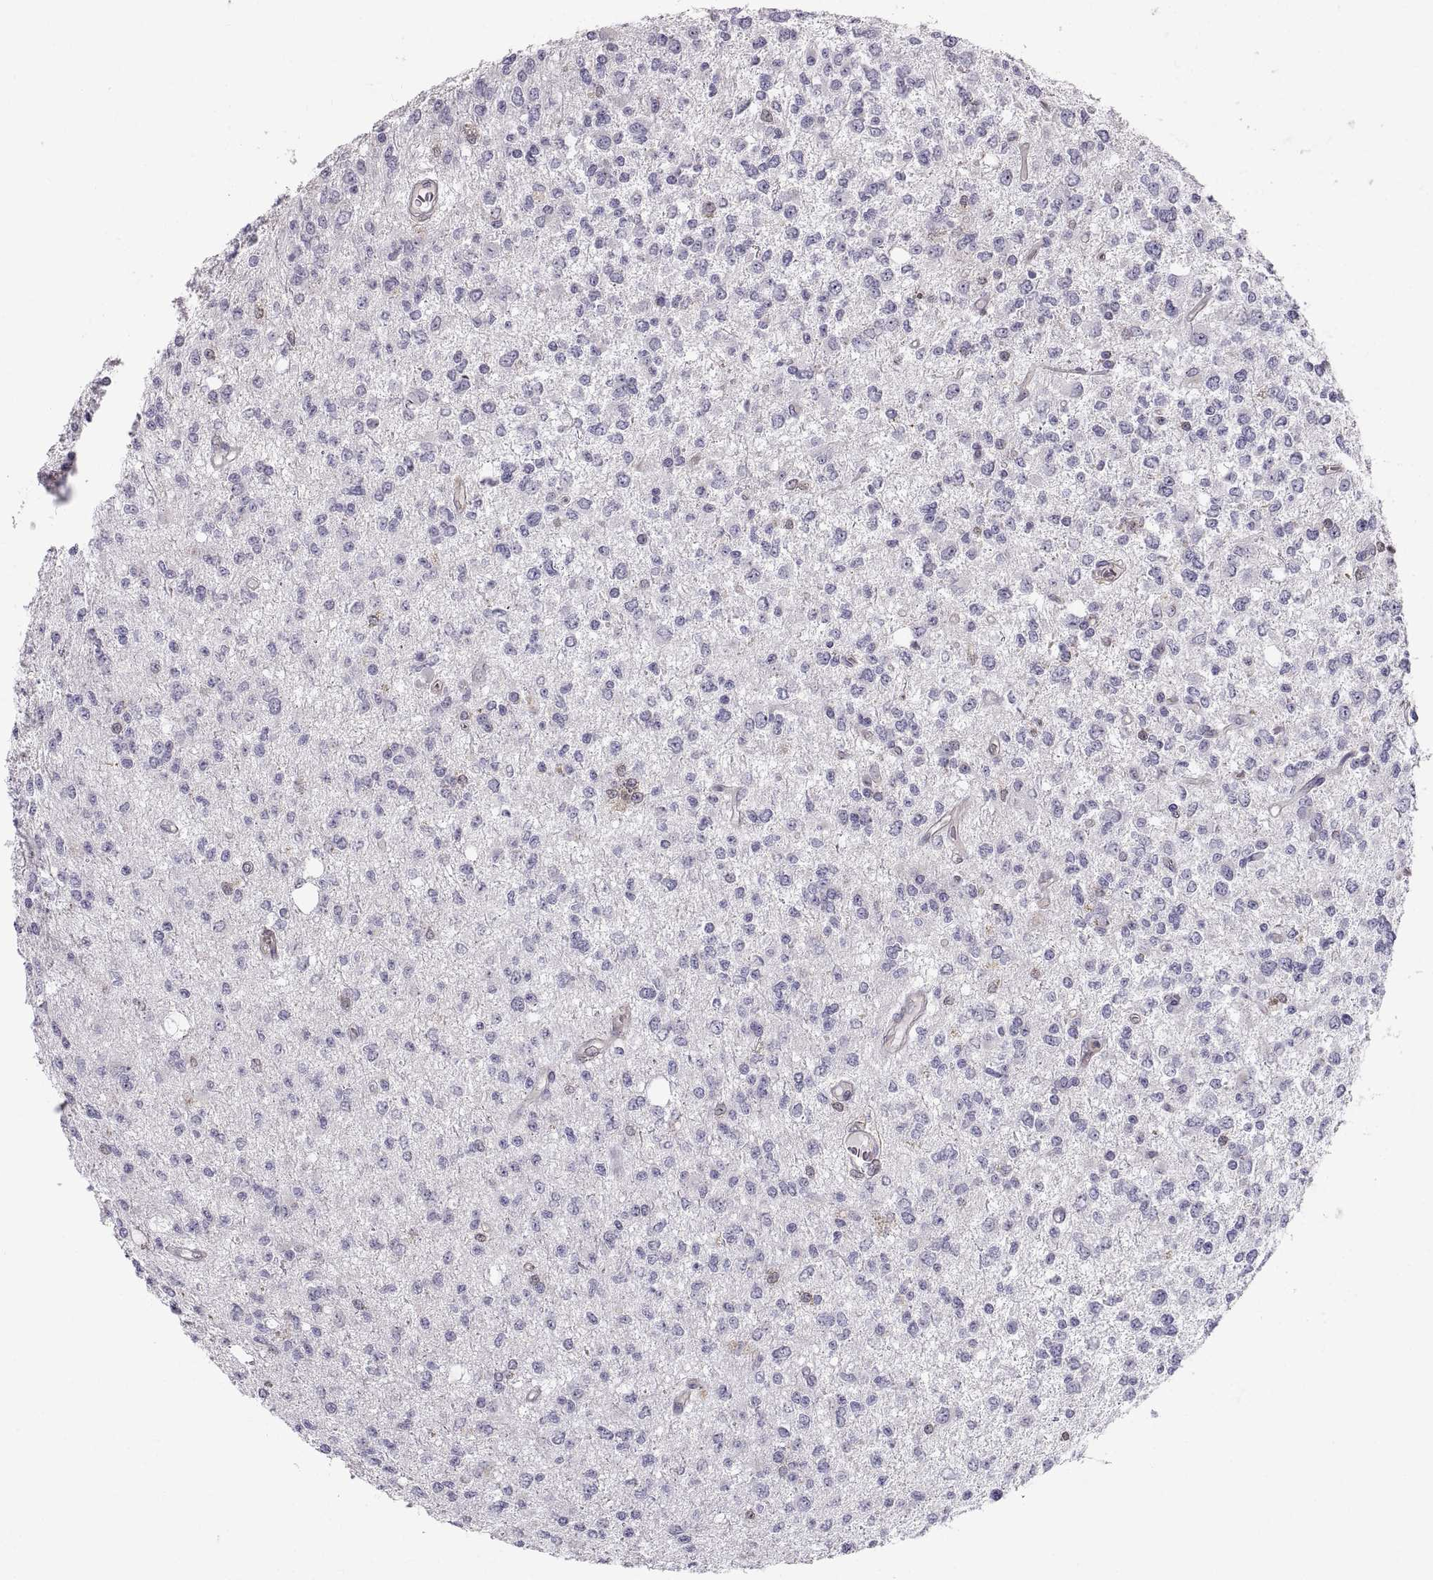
{"staining": {"intensity": "negative", "quantity": "none", "location": "none"}, "tissue": "glioma", "cell_type": "Tumor cells", "image_type": "cancer", "snomed": [{"axis": "morphology", "description": "Glioma, malignant, Low grade"}, {"axis": "topography", "description": "Brain"}], "caption": "Tumor cells show no significant expression in glioma. The staining was performed using DAB to visualize the protein expression in brown, while the nuclei were stained in blue with hematoxylin (Magnification: 20x).", "gene": "PGM5", "patient": {"sex": "male", "age": 67}}